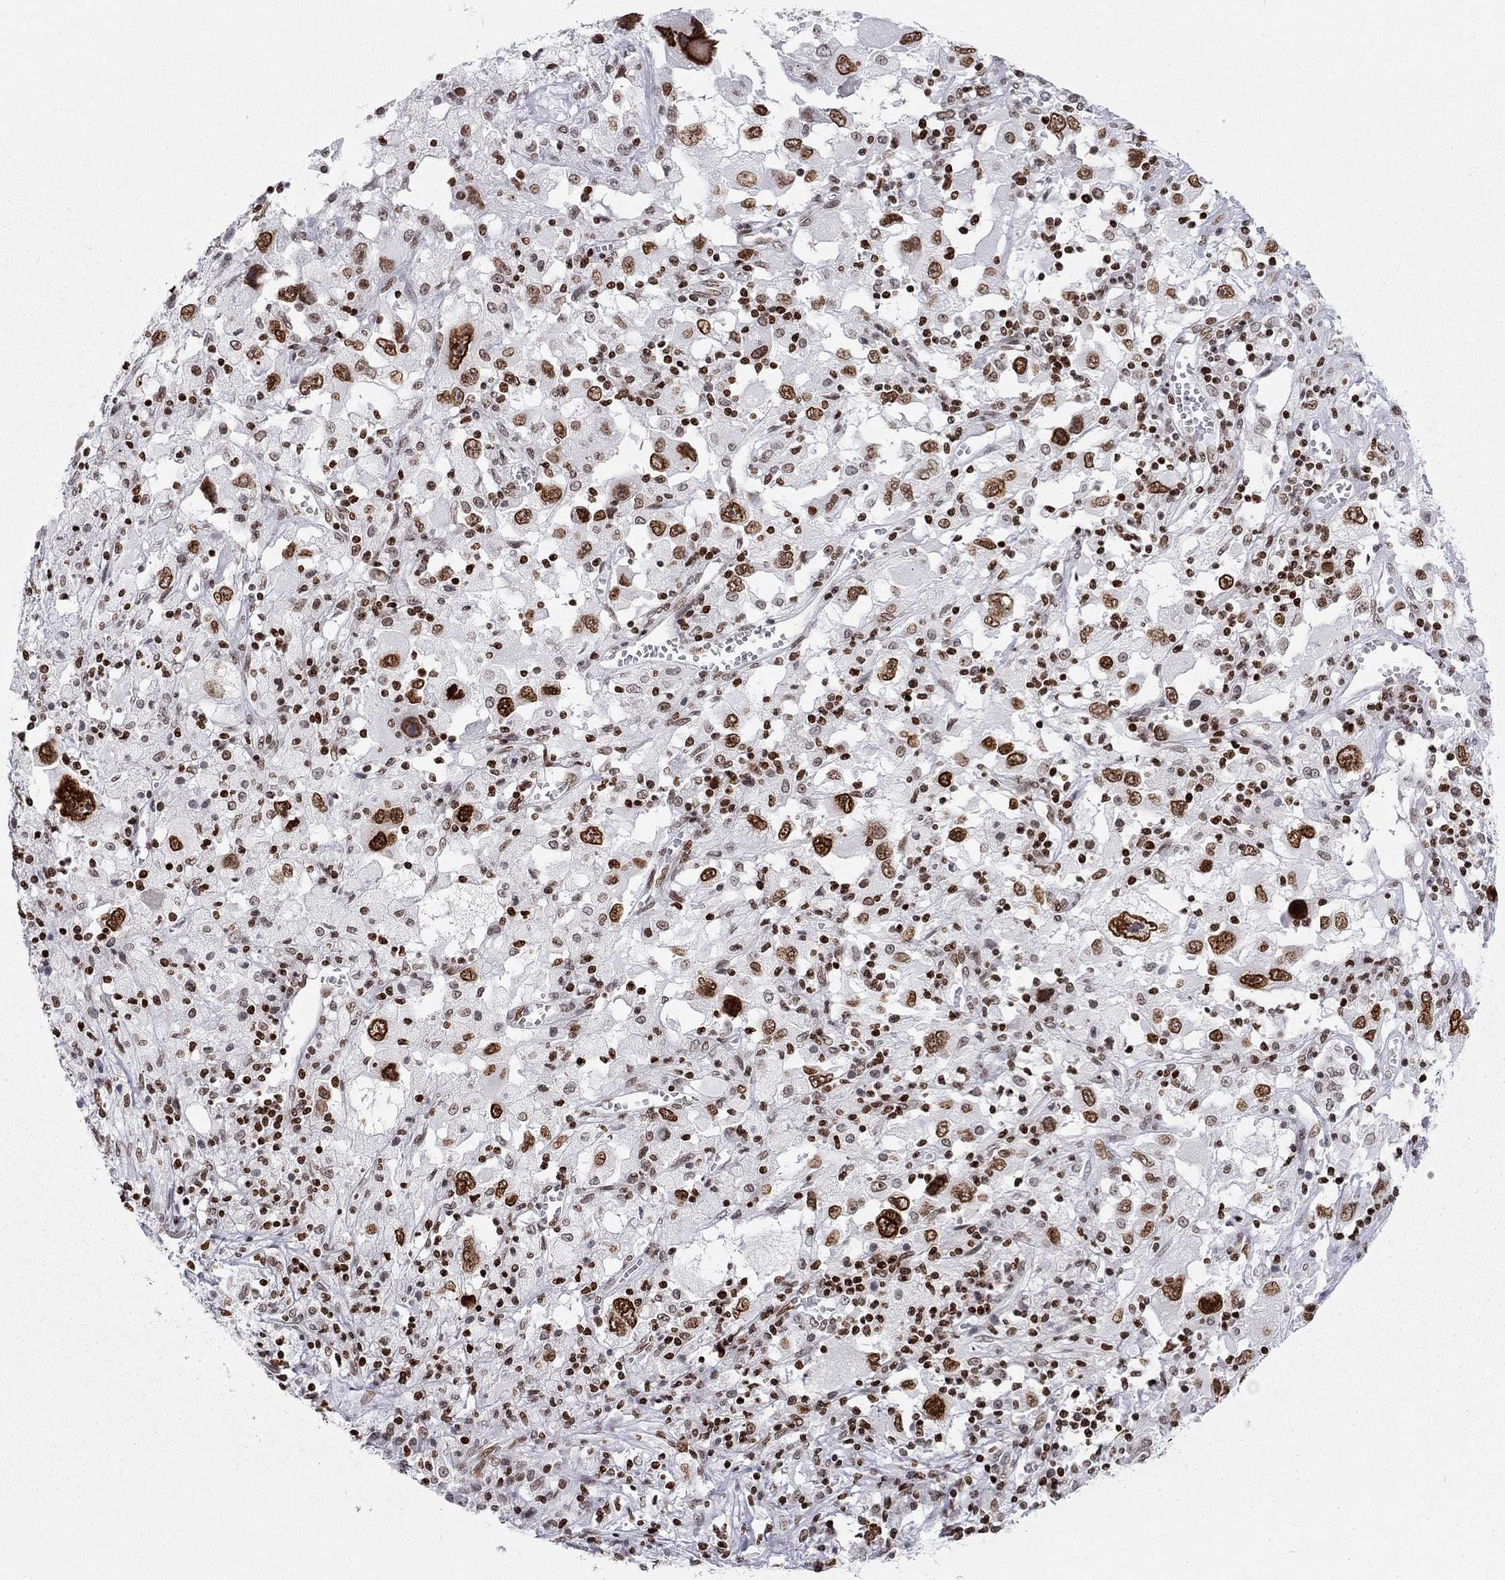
{"staining": {"intensity": "strong", "quantity": ">75%", "location": "nuclear"}, "tissue": "melanoma", "cell_type": "Tumor cells", "image_type": "cancer", "snomed": [{"axis": "morphology", "description": "Malignant melanoma, Metastatic site"}, {"axis": "topography", "description": "Soft tissue"}], "caption": "Strong nuclear protein expression is seen in approximately >75% of tumor cells in malignant melanoma (metastatic site).", "gene": "H2AX", "patient": {"sex": "male", "age": 50}}